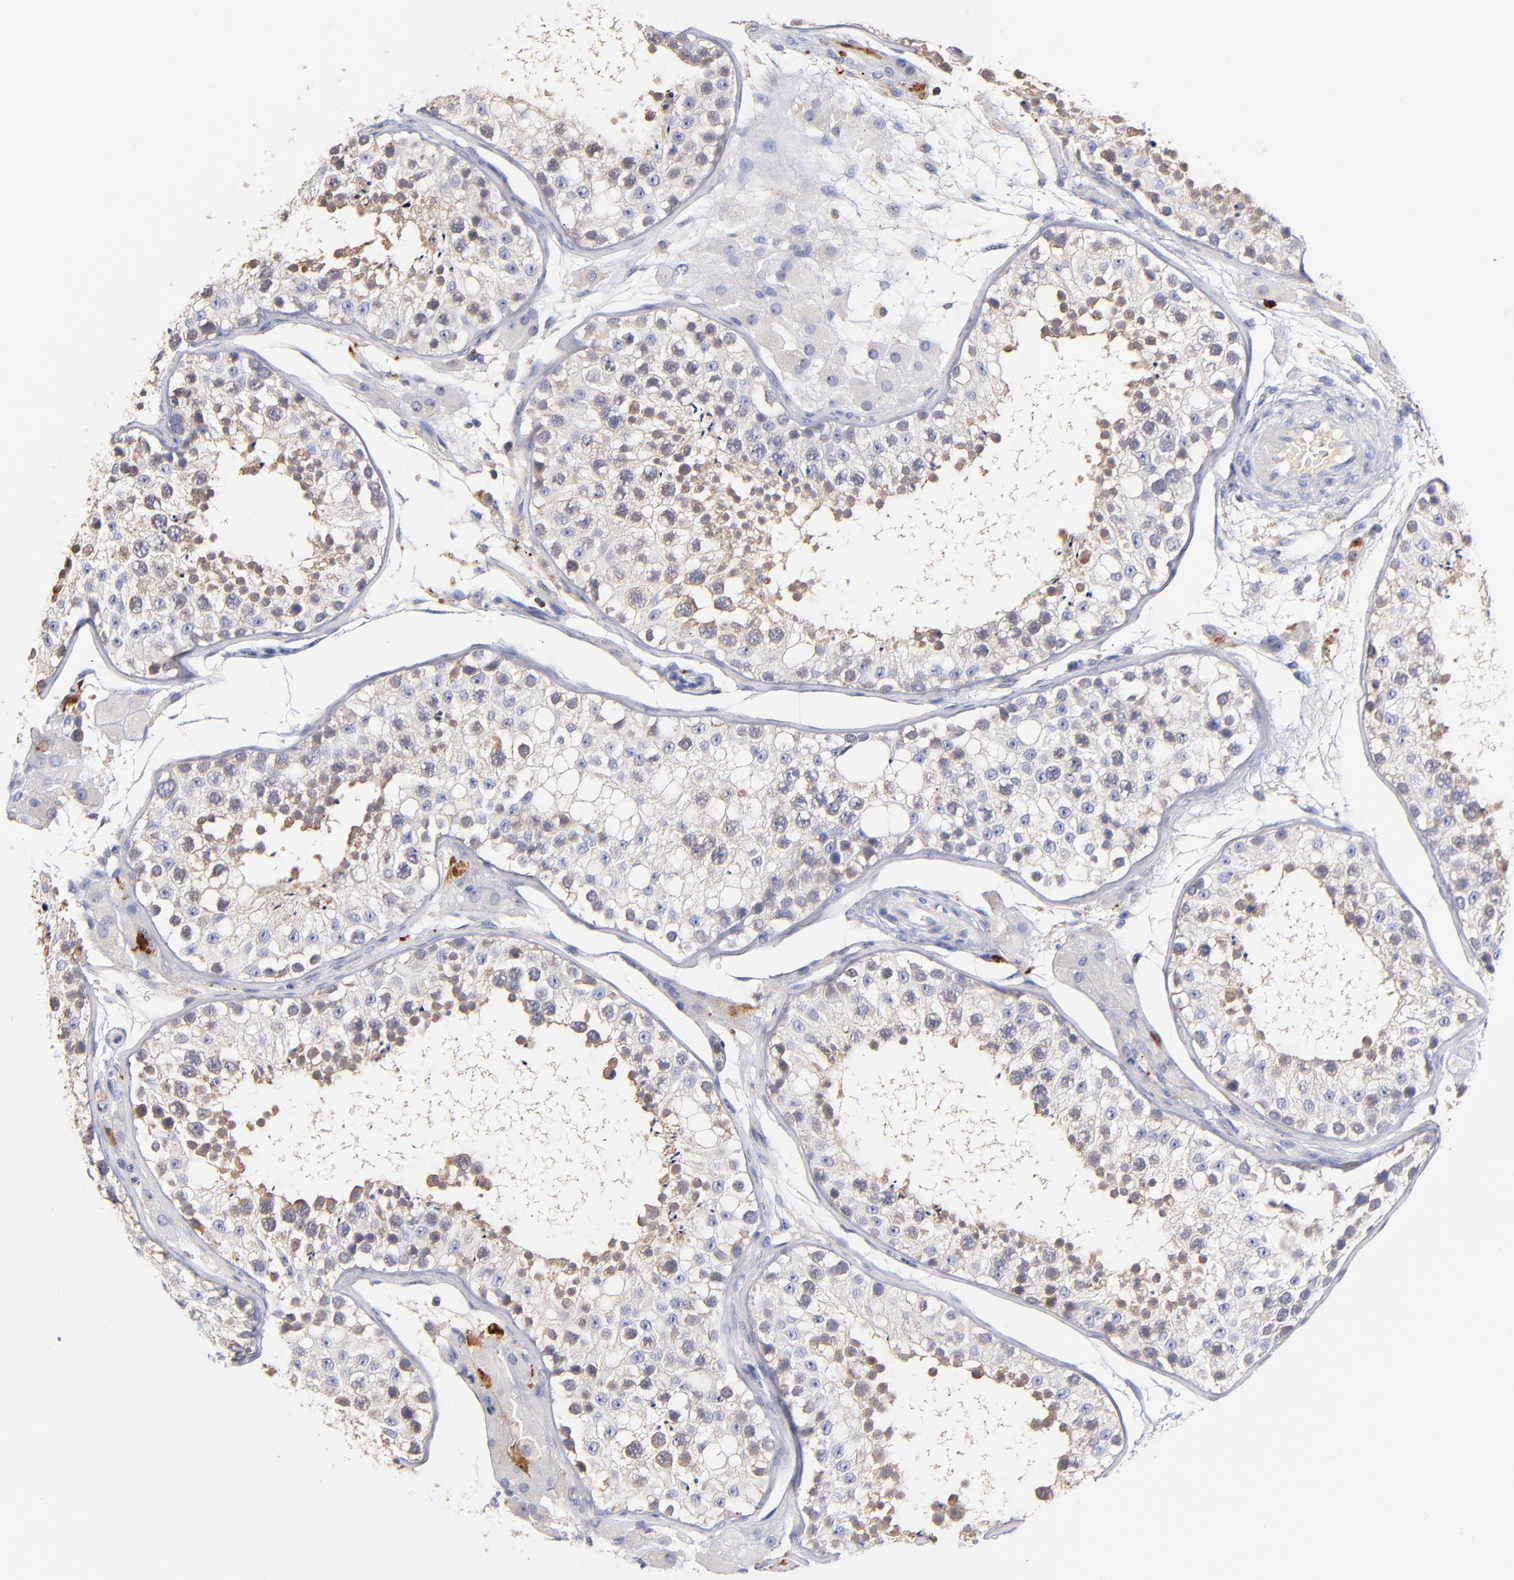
{"staining": {"intensity": "weak", "quantity": "25%-75%", "location": "cytoplasmic/membranous"}, "tissue": "testis", "cell_type": "Cells in seminiferous ducts", "image_type": "normal", "snomed": [{"axis": "morphology", "description": "Normal tissue, NOS"}, {"axis": "topography", "description": "Testis"}], "caption": "A micrograph of human testis stained for a protein displays weak cytoplasmic/membranous brown staining in cells in seminiferous ducts.", "gene": "KREMEN2", "patient": {"sex": "male", "age": 26}}